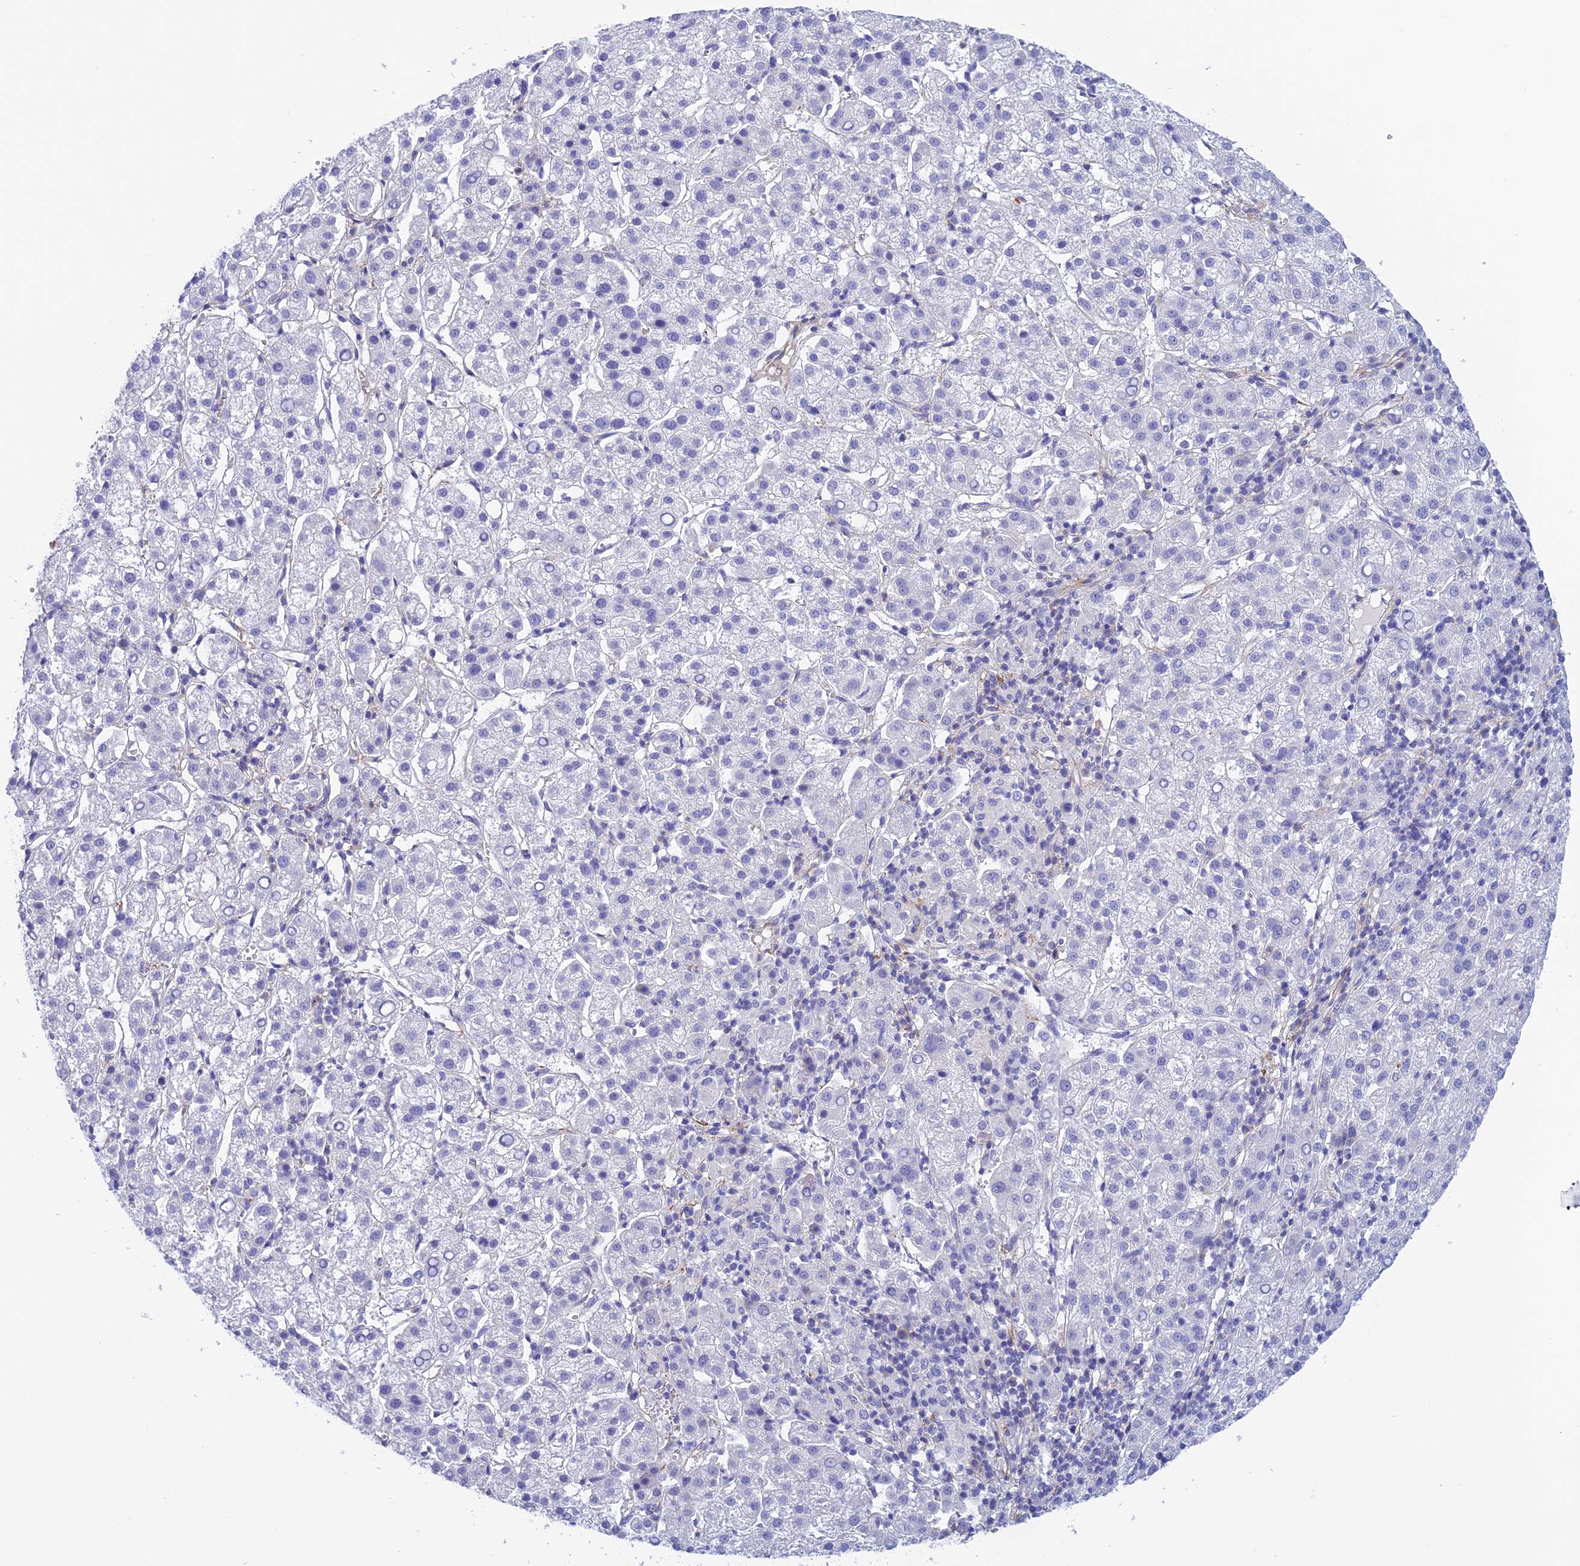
{"staining": {"intensity": "negative", "quantity": "none", "location": "none"}, "tissue": "liver cancer", "cell_type": "Tumor cells", "image_type": "cancer", "snomed": [{"axis": "morphology", "description": "Carcinoma, Hepatocellular, NOS"}, {"axis": "topography", "description": "Liver"}], "caption": "Immunohistochemistry (IHC) photomicrograph of neoplastic tissue: human liver cancer (hepatocellular carcinoma) stained with DAB (3,3'-diaminobenzidine) demonstrates no significant protein positivity in tumor cells. (DAB immunohistochemistry, high magnification).", "gene": "ZDHHC16", "patient": {"sex": "female", "age": 58}}